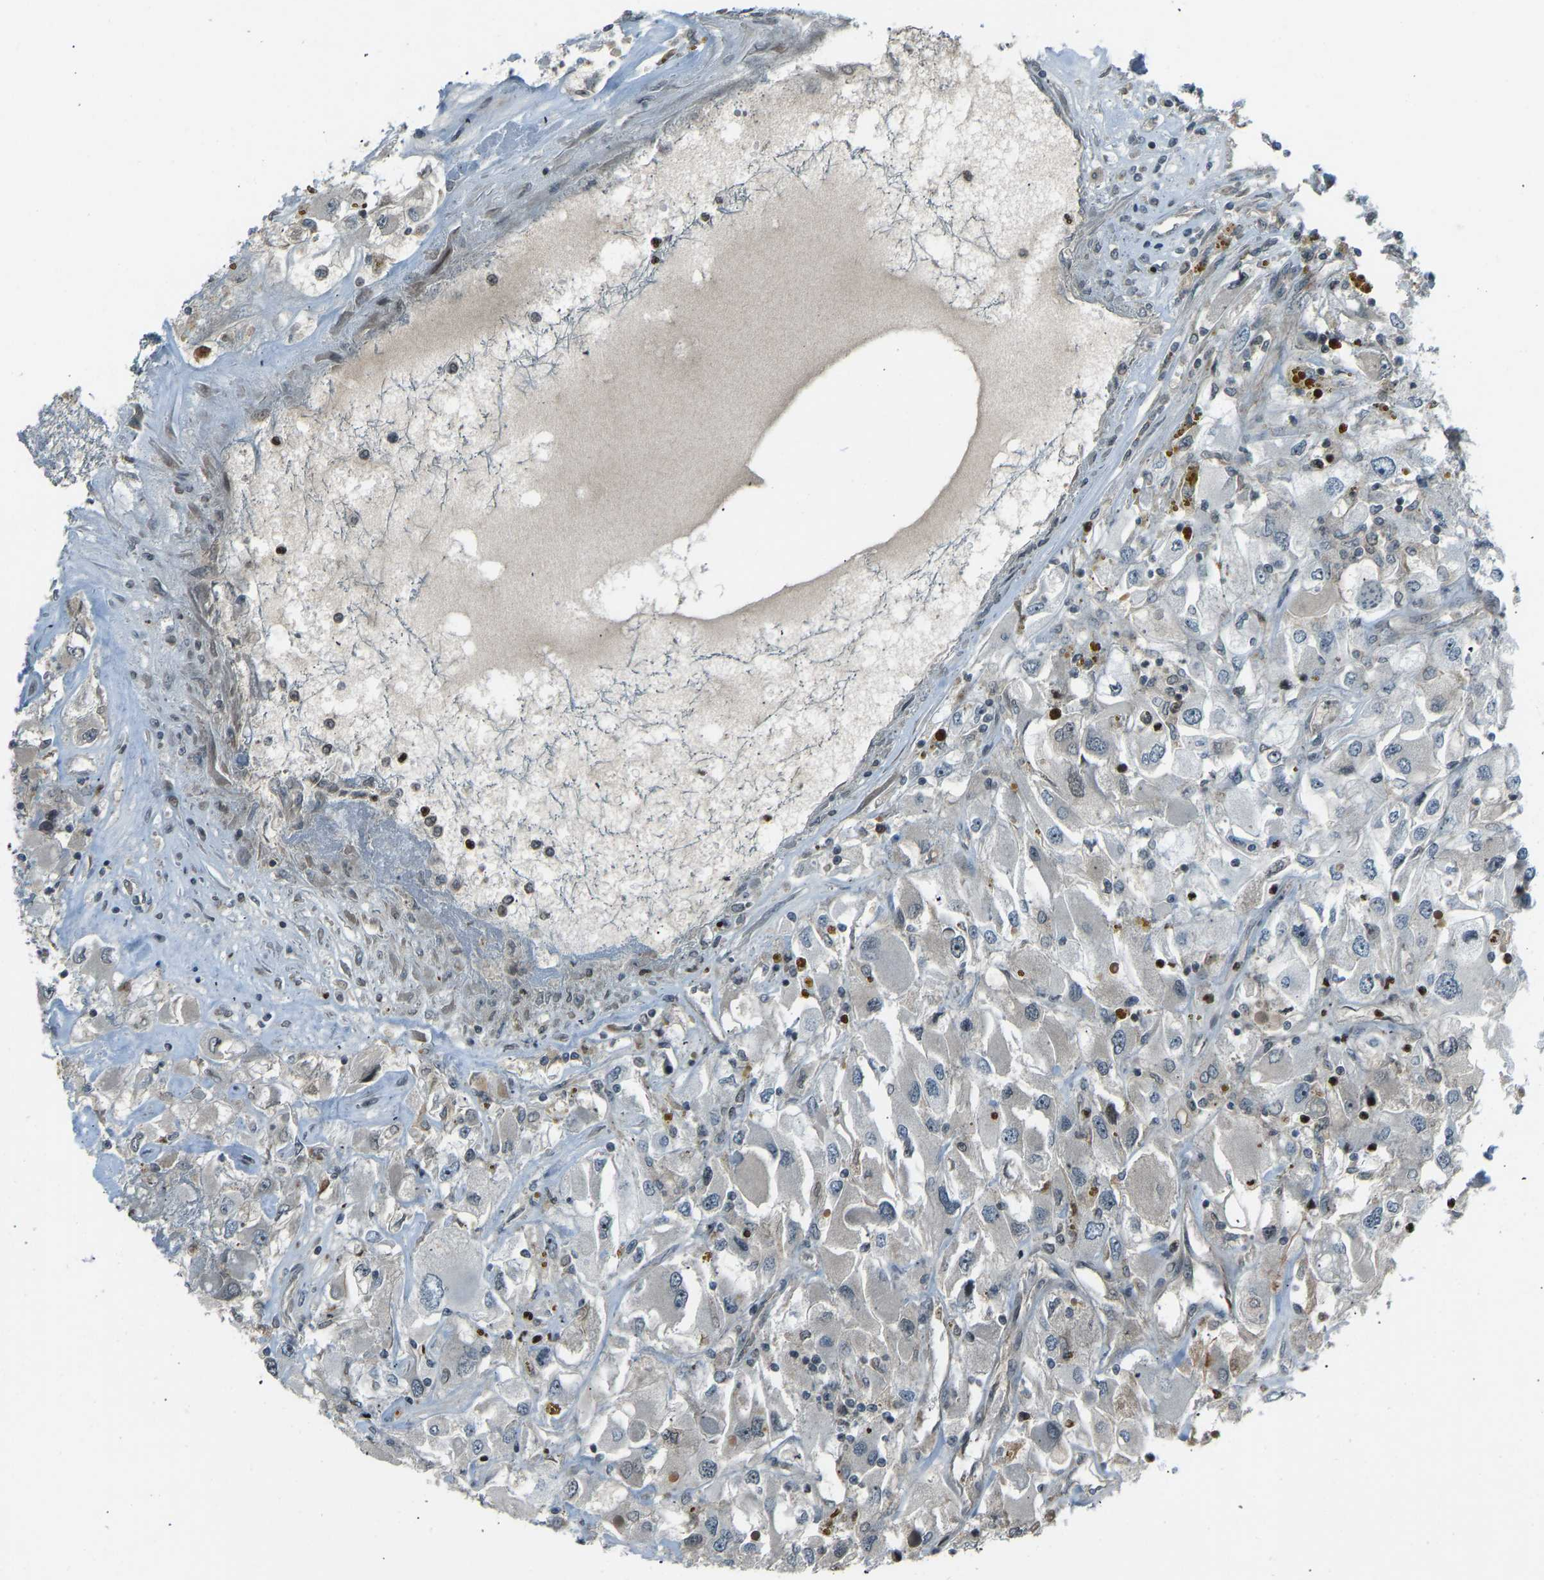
{"staining": {"intensity": "negative", "quantity": "none", "location": "none"}, "tissue": "renal cancer", "cell_type": "Tumor cells", "image_type": "cancer", "snomed": [{"axis": "morphology", "description": "Adenocarcinoma, NOS"}, {"axis": "topography", "description": "Kidney"}], "caption": "Immunohistochemistry (IHC) image of human adenocarcinoma (renal) stained for a protein (brown), which exhibits no expression in tumor cells.", "gene": "SVOPL", "patient": {"sex": "female", "age": 52}}